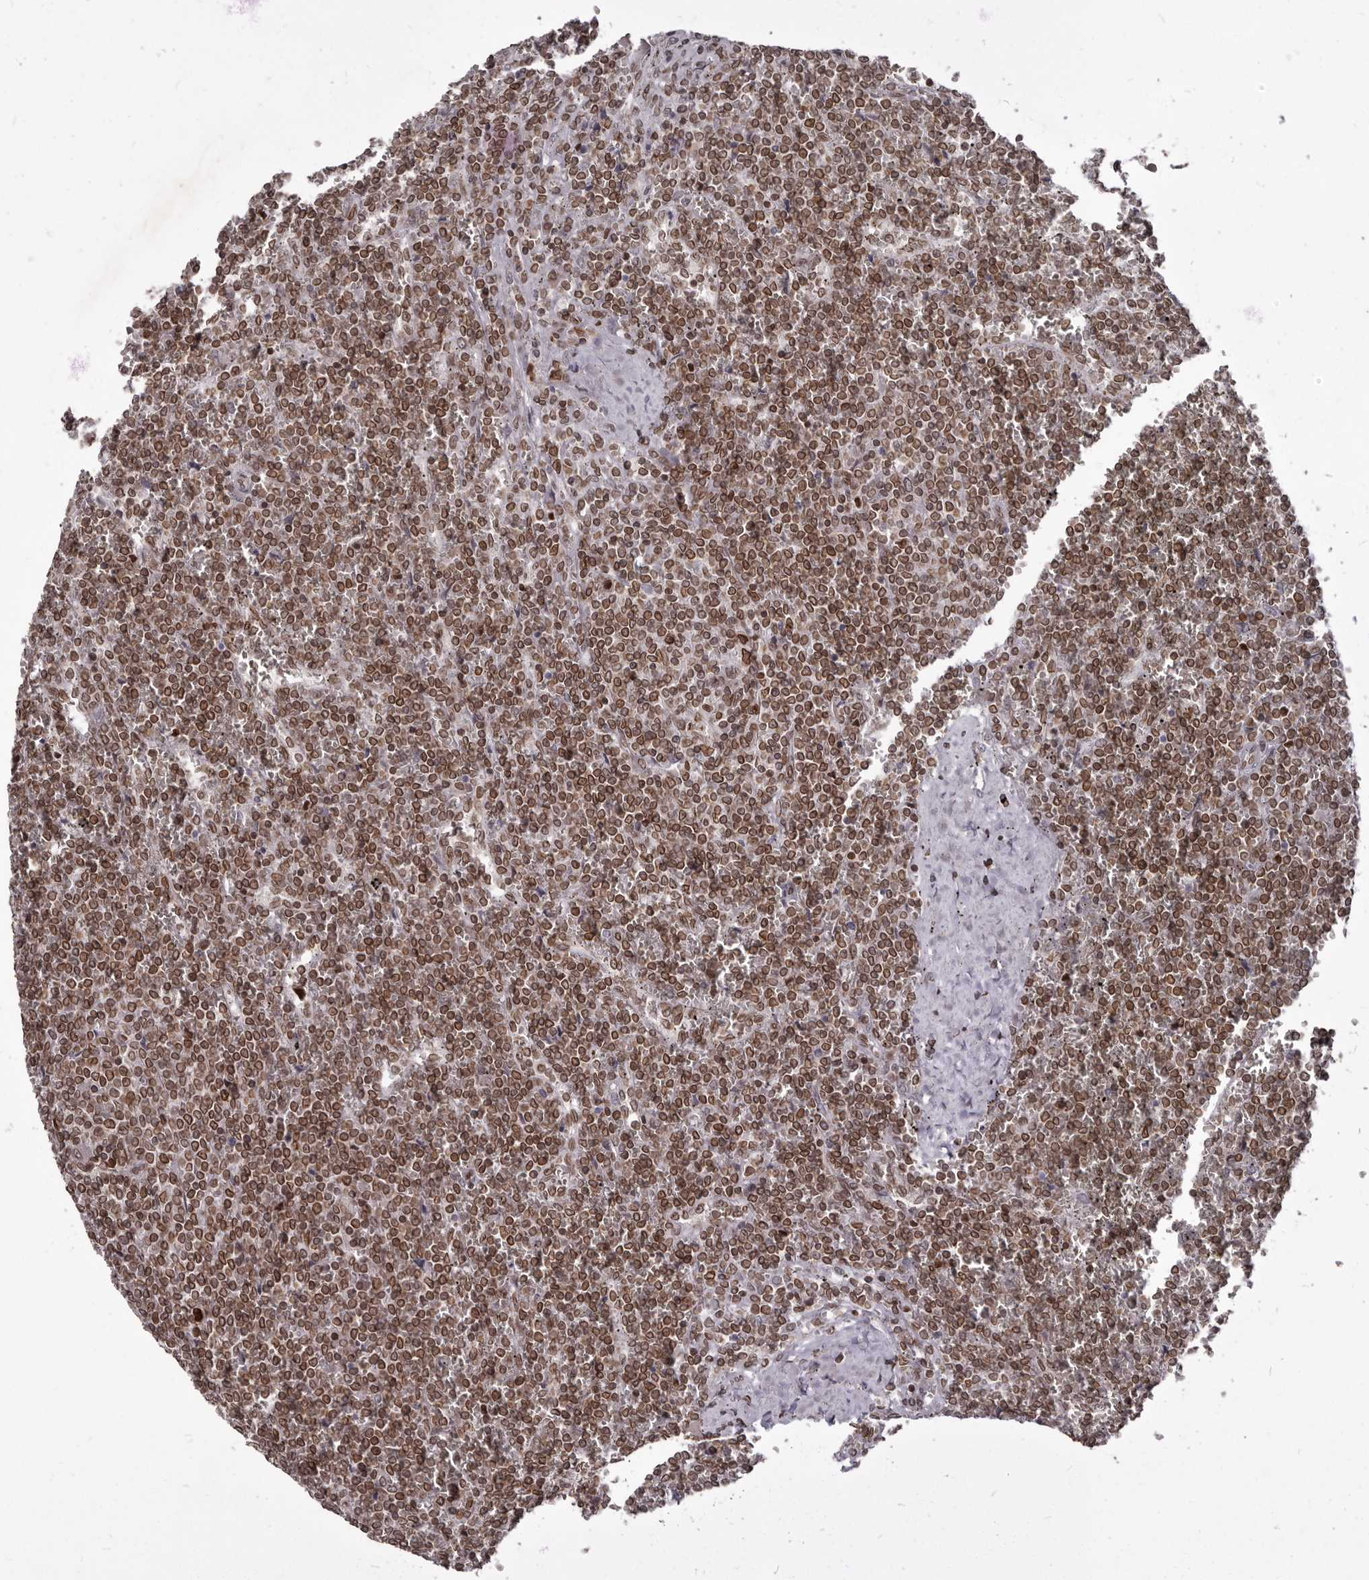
{"staining": {"intensity": "strong", "quantity": ">75%", "location": "cytoplasmic/membranous,nuclear"}, "tissue": "lymphoma", "cell_type": "Tumor cells", "image_type": "cancer", "snomed": [{"axis": "morphology", "description": "Malignant lymphoma, non-Hodgkin's type, Low grade"}, {"axis": "topography", "description": "Spleen"}], "caption": "Tumor cells demonstrate high levels of strong cytoplasmic/membranous and nuclear staining in approximately >75% of cells in human lymphoma.", "gene": "NUP153", "patient": {"sex": "female", "age": 19}}